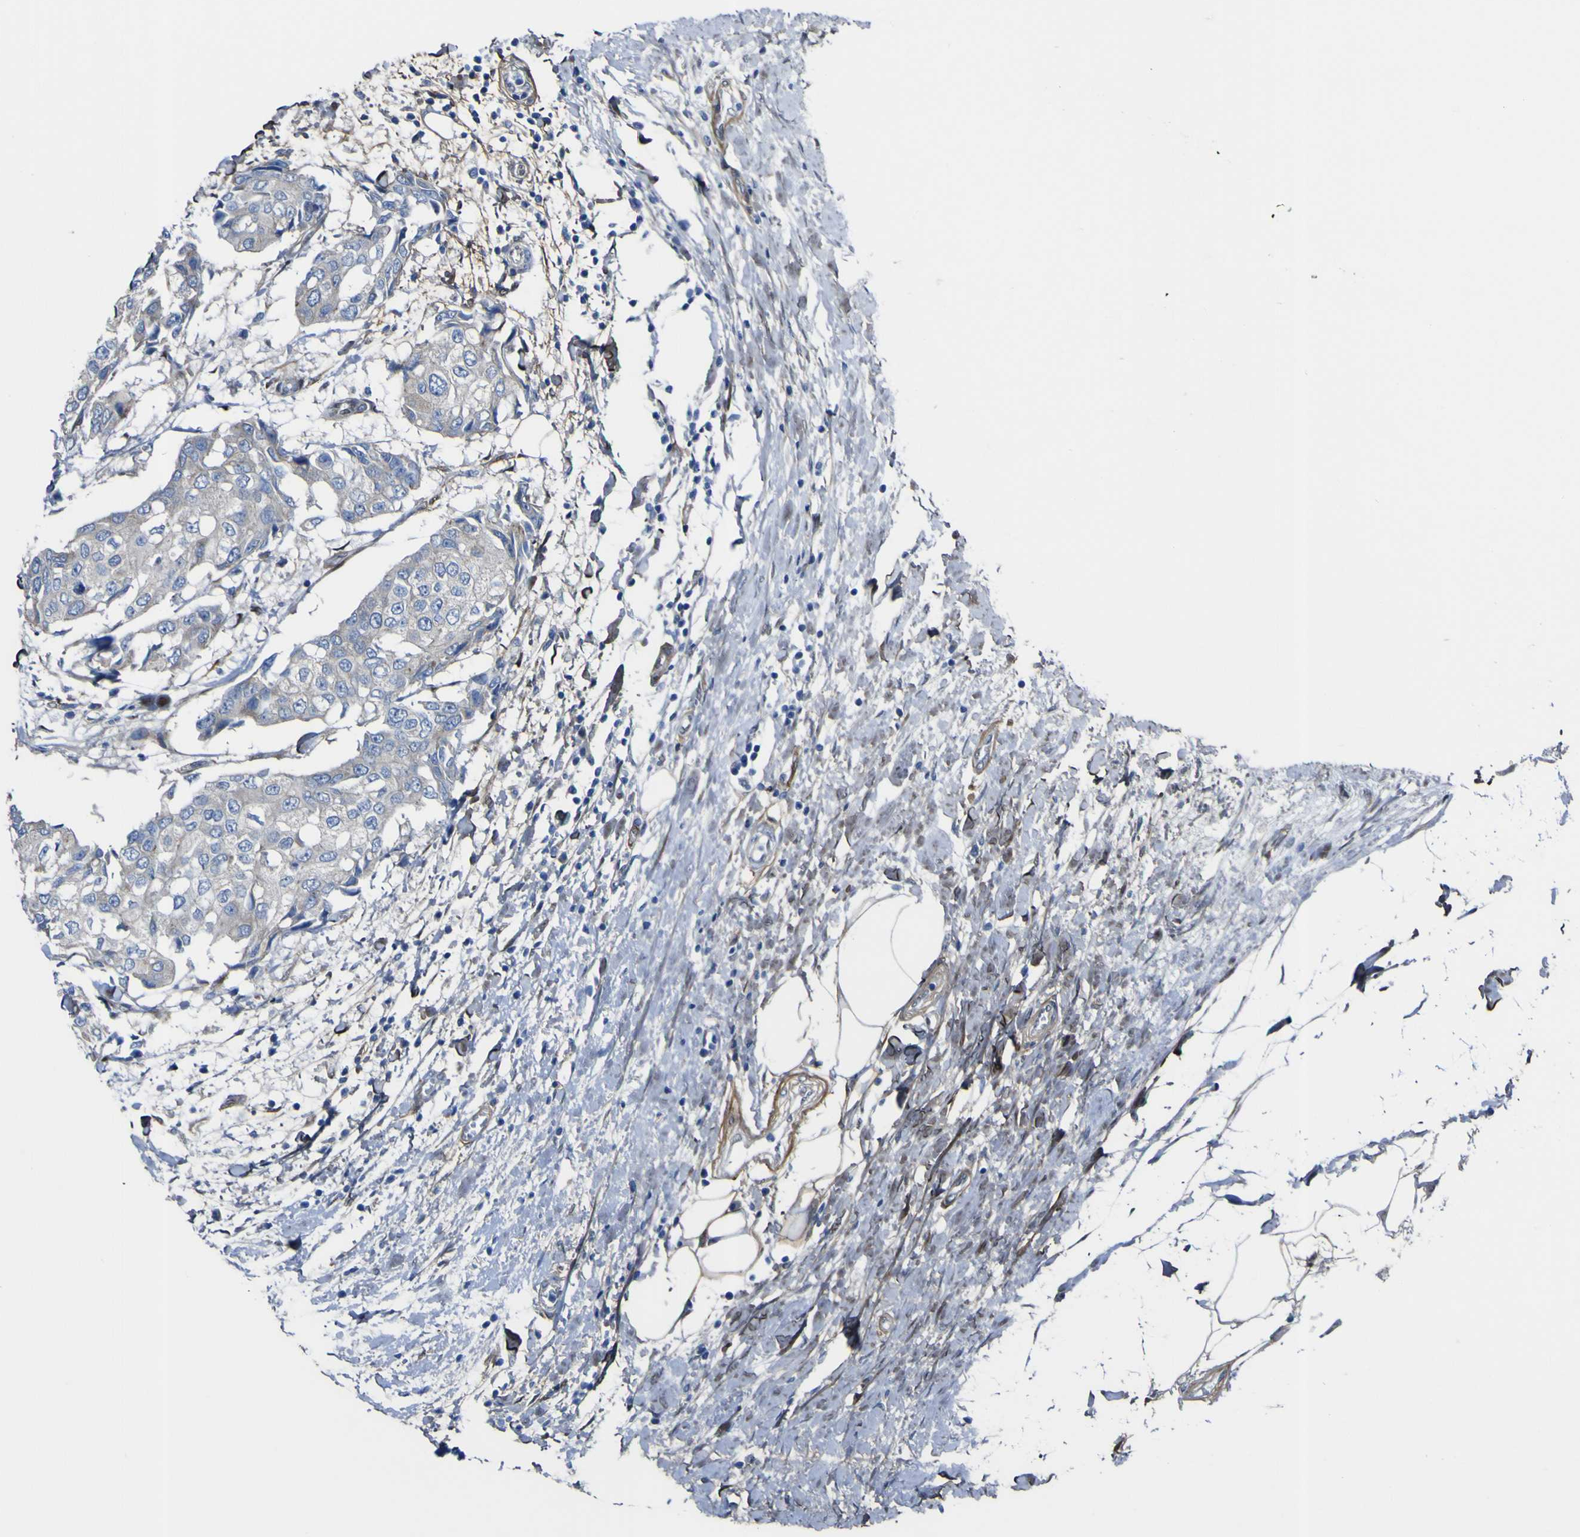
{"staining": {"intensity": "negative", "quantity": "none", "location": "none"}, "tissue": "breast cancer", "cell_type": "Tumor cells", "image_type": "cancer", "snomed": [{"axis": "morphology", "description": "Duct carcinoma"}, {"axis": "topography", "description": "Breast"}], "caption": "The photomicrograph displays no significant positivity in tumor cells of infiltrating ductal carcinoma (breast).", "gene": "LRRN1", "patient": {"sex": "female", "age": 27}}